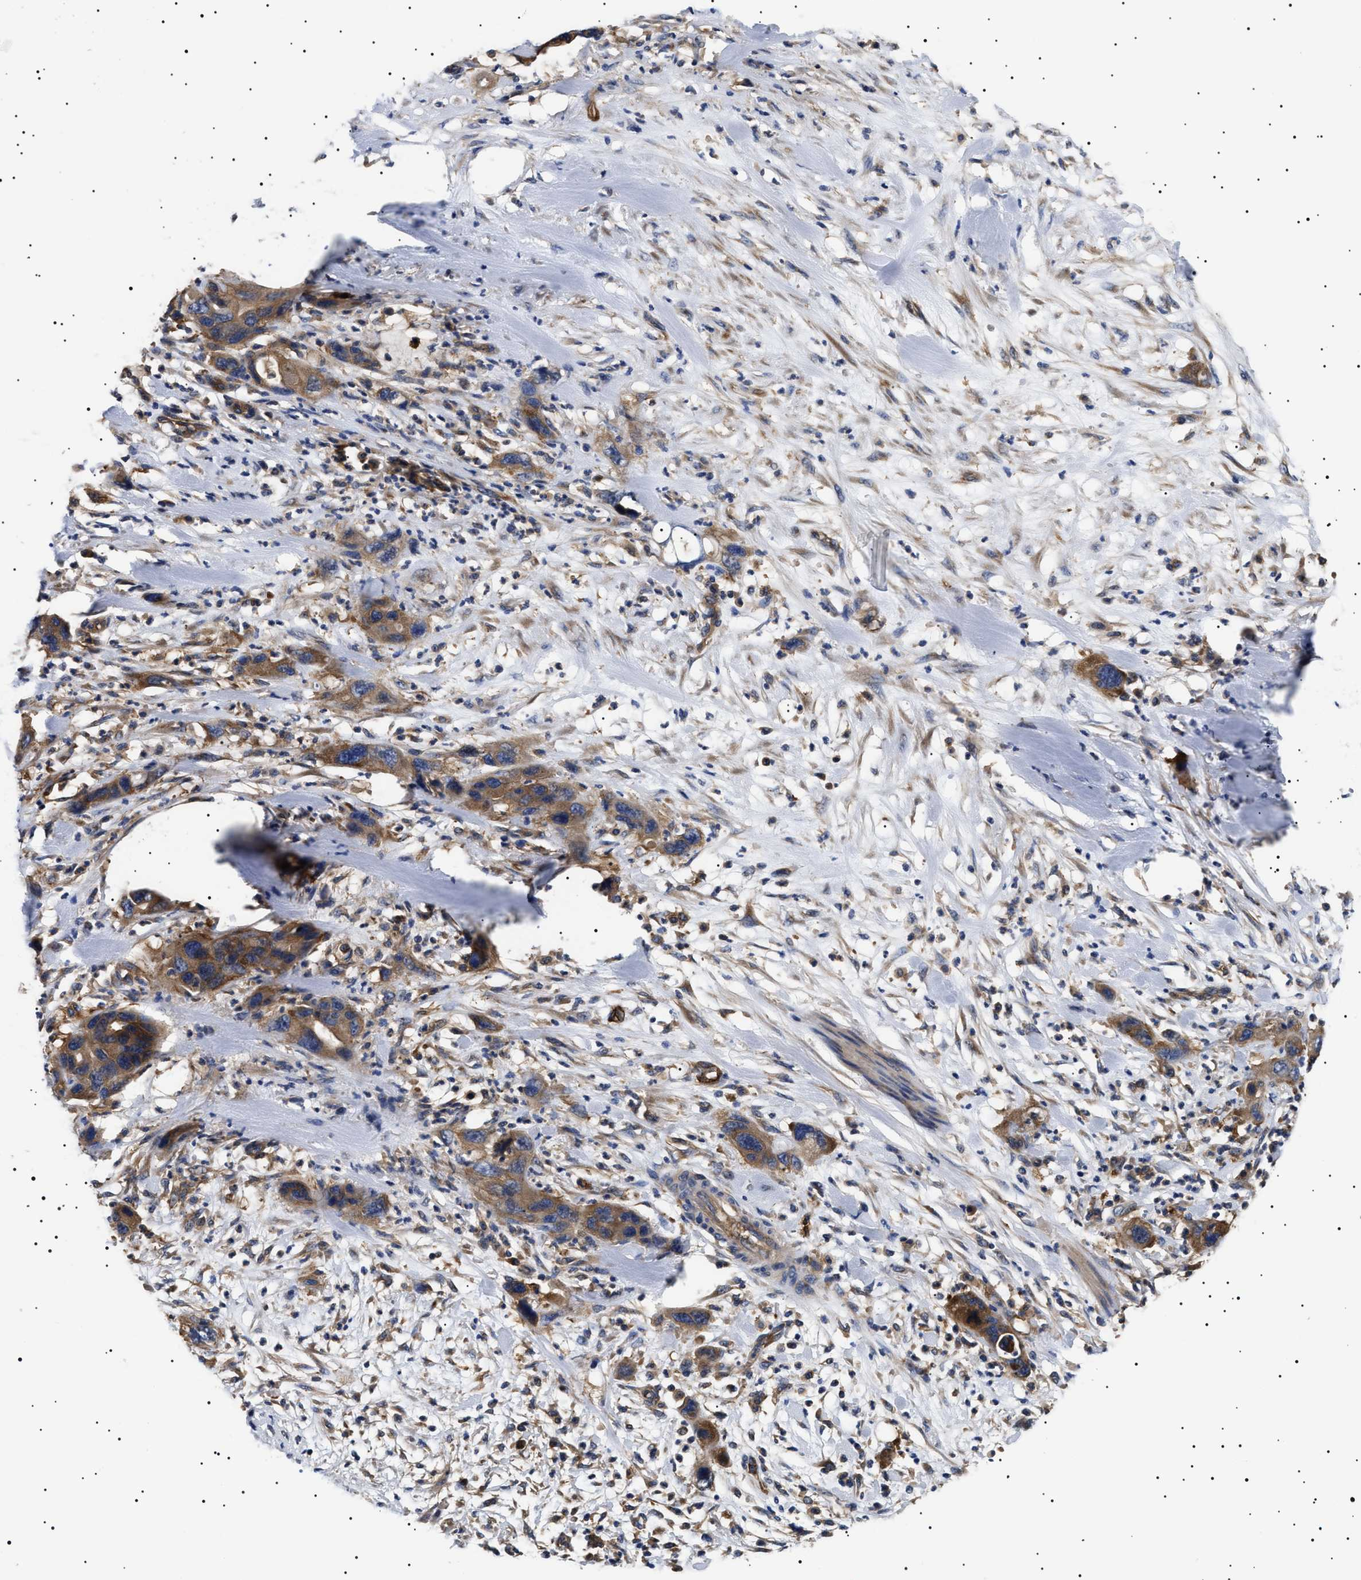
{"staining": {"intensity": "moderate", "quantity": ">75%", "location": "cytoplasmic/membranous"}, "tissue": "pancreatic cancer", "cell_type": "Tumor cells", "image_type": "cancer", "snomed": [{"axis": "morphology", "description": "Adenocarcinoma, NOS"}, {"axis": "topography", "description": "Pancreas"}], "caption": "Human pancreatic adenocarcinoma stained with a brown dye demonstrates moderate cytoplasmic/membranous positive expression in about >75% of tumor cells.", "gene": "TPP2", "patient": {"sex": "female", "age": 71}}